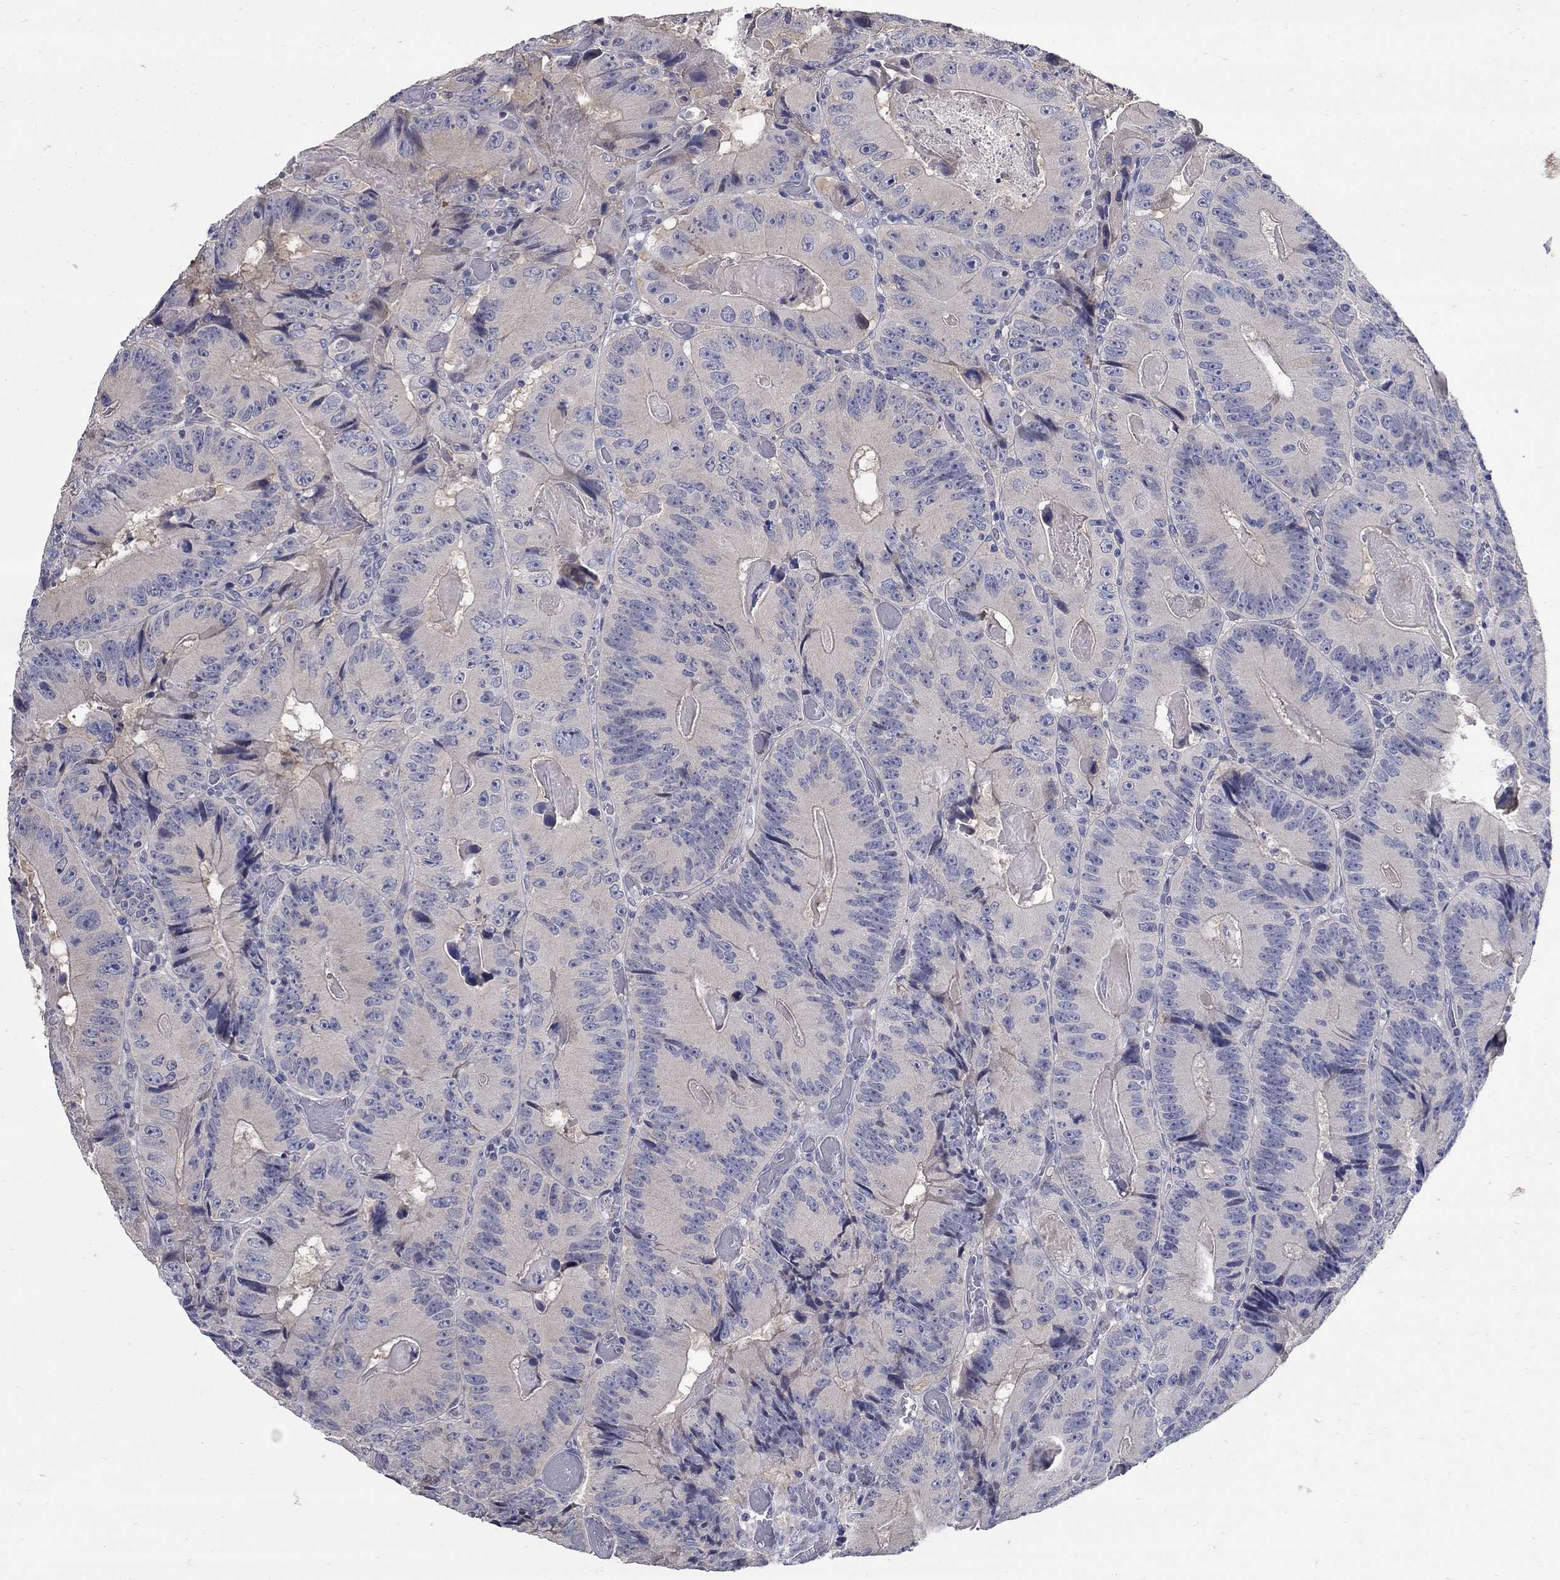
{"staining": {"intensity": "negative", "quantity": "none", "location": "none"}, "tissue": "colorectal cancer", "cell_type": "Tumor cells", "image_type": "cancer", "snomed": [{"axis": "morphology", "description": "Adenocarcinoma, NOS"}, {"axis": "topography", "description": "Colon"}], "caption": "Tumor cells are negative for protein expression in human adenocarcinoma (colorectal).", "gene": "CETN1", "patient": {"sex": "female", "age": 86}}